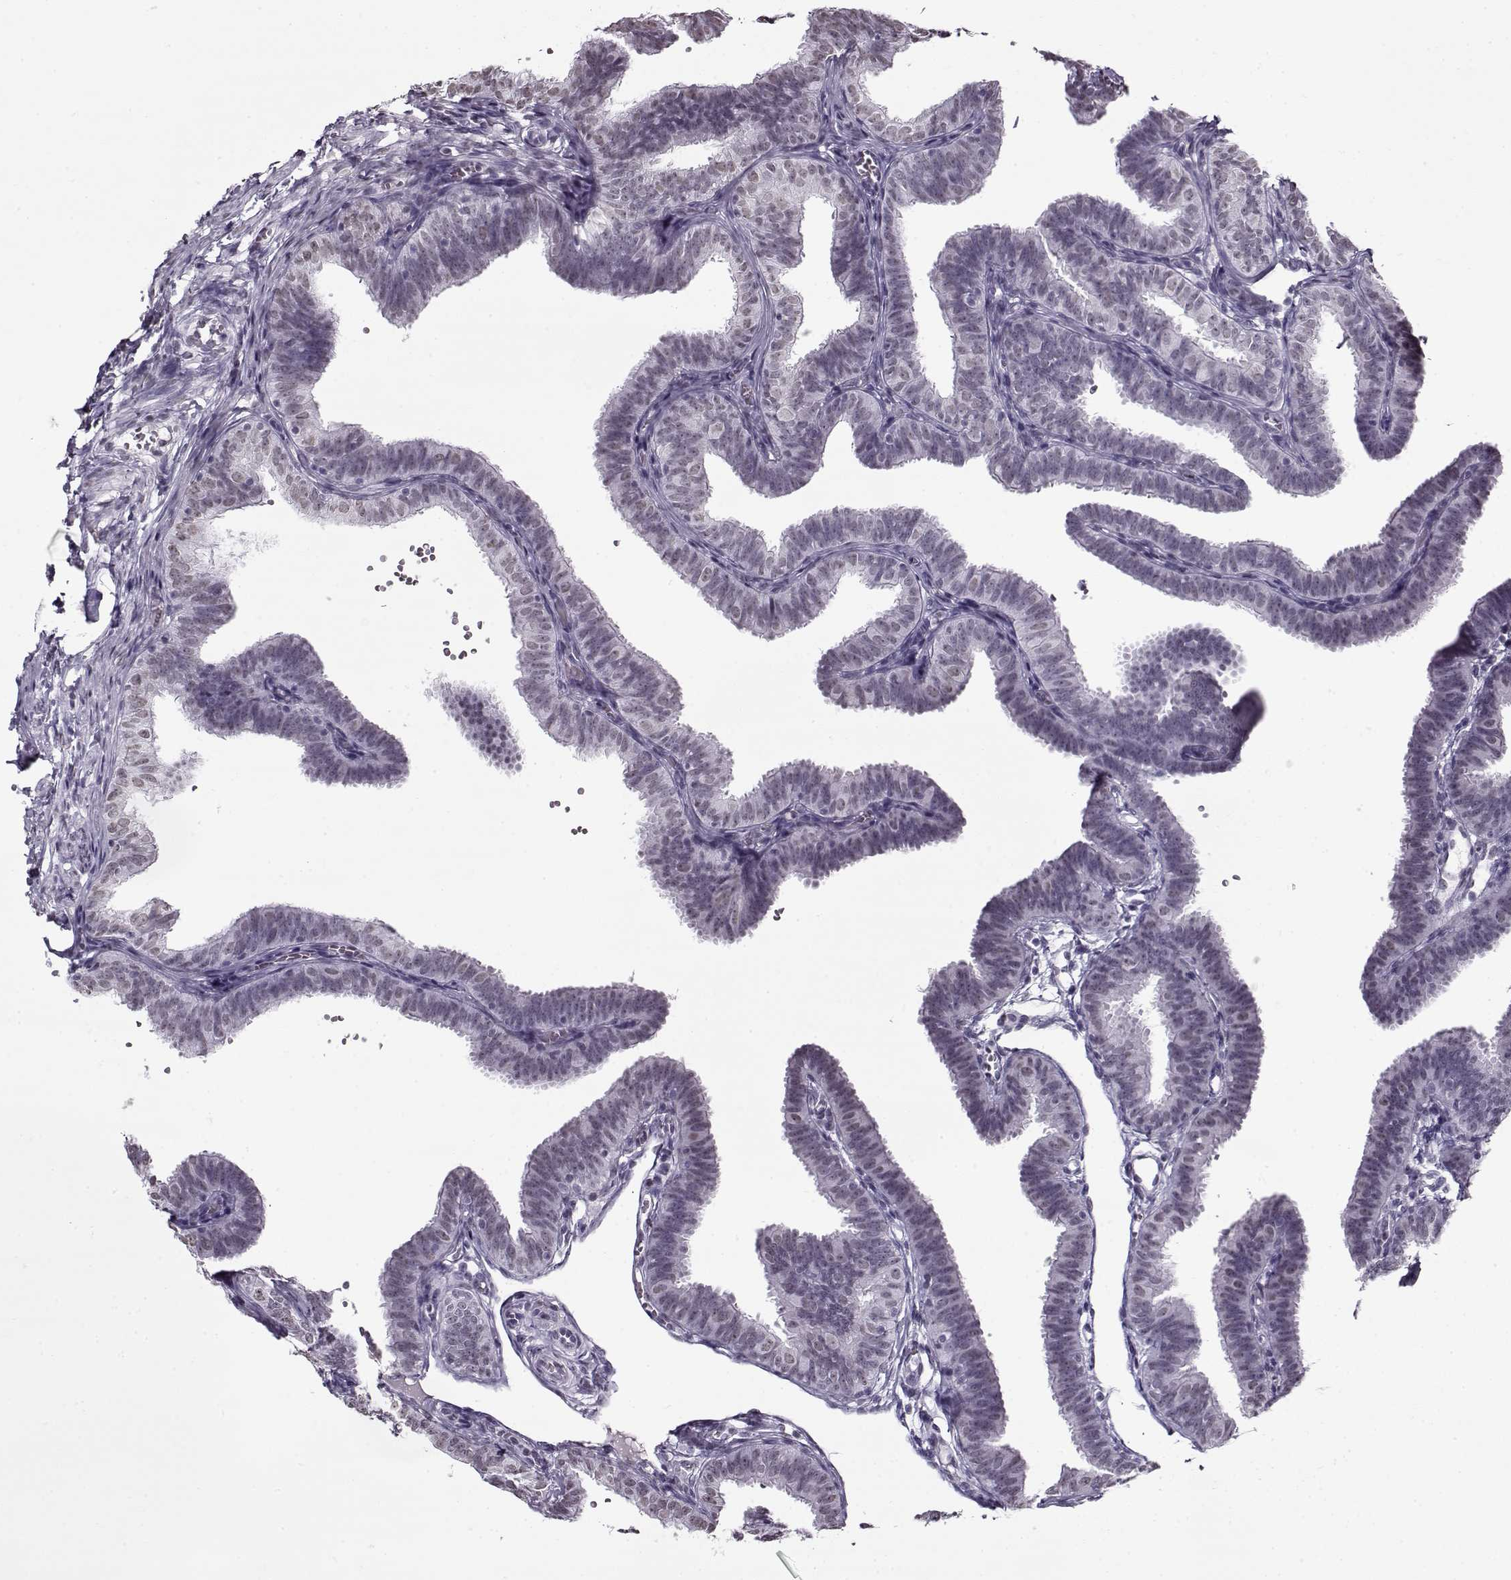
{"staining": {"intensity": "weak", "quantity": "<25%", "location": "nuclear"}, "tissue": "fallopian tube", "cell_type": "Glandular cells", "image_type": "normal", "snomed": [{"axis": "morphology", "description": "Normal tissue, NOS"}, {"axis": "topography", "description": "Fallopian tube"}], "caption": "Fallopian tube was stained to show a protein in brown. There is no significant staining in glandular cells. (DAB IHC with hematoxylin counter stain).", "gene": "PRMT8", "patient": {"sex": "female", "age": 25}}